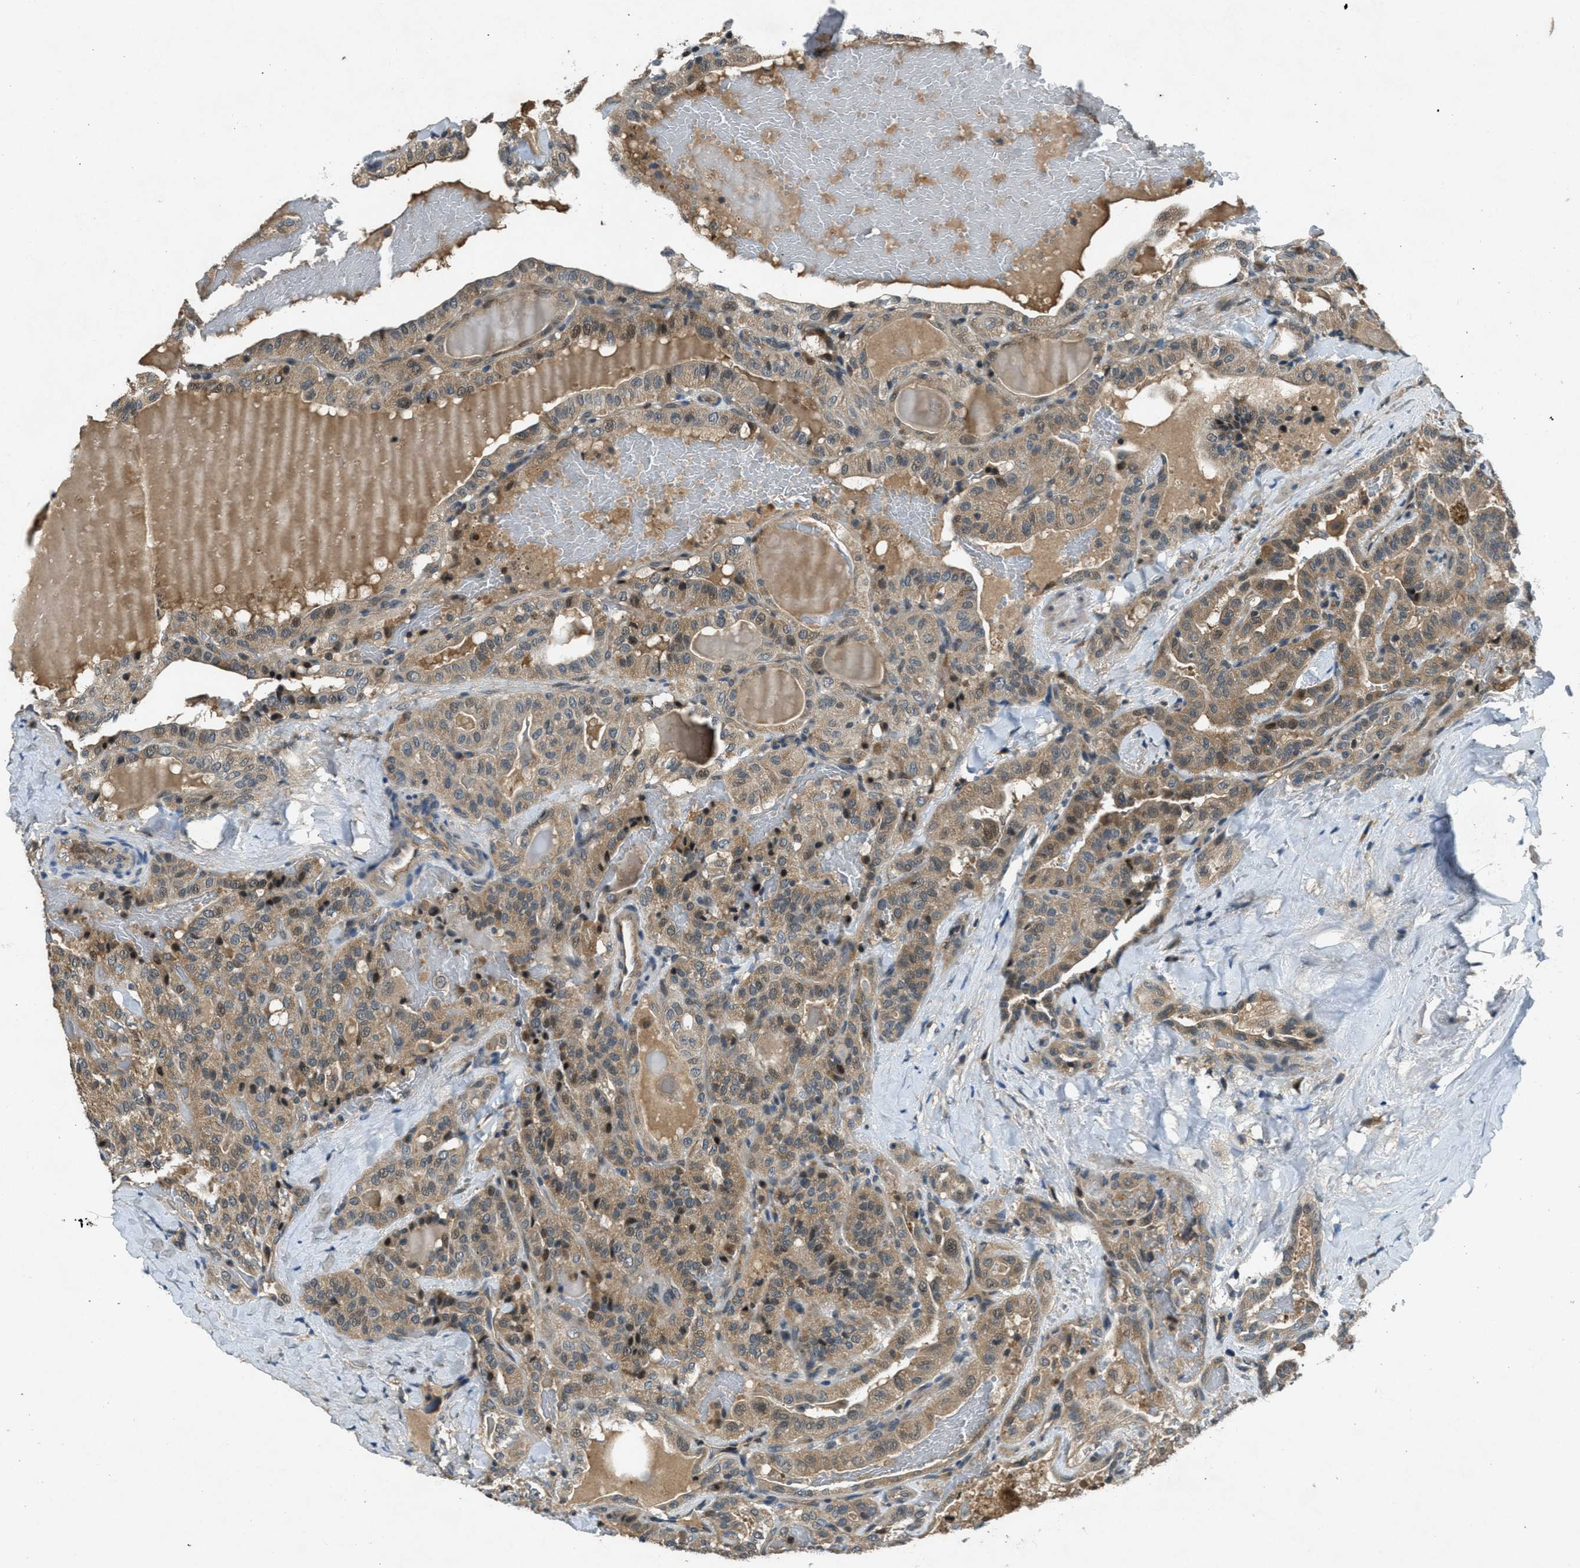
{"staining": {"intensity": "weak", "quantity": ">75%", "location": "cytoplasmic/membranous"}, "tissue": "thyroid cancer", "cell_type": "Tumor cells", "image_type": "cancer", "snomed": [{"axis": "morphology", "description": "Papillary adenocarcinoma, NOS"}, {"axis": "topography", "description": "Thyroid gland"}], "caption": "IHC of thyroid papillary adenocarcinoma reveals low levels of weak cytoplasmic/membranous staining in about >75% of tumor cells.", "gene": "DUSP6", "patient": {"sex": "male", "age": 77}}